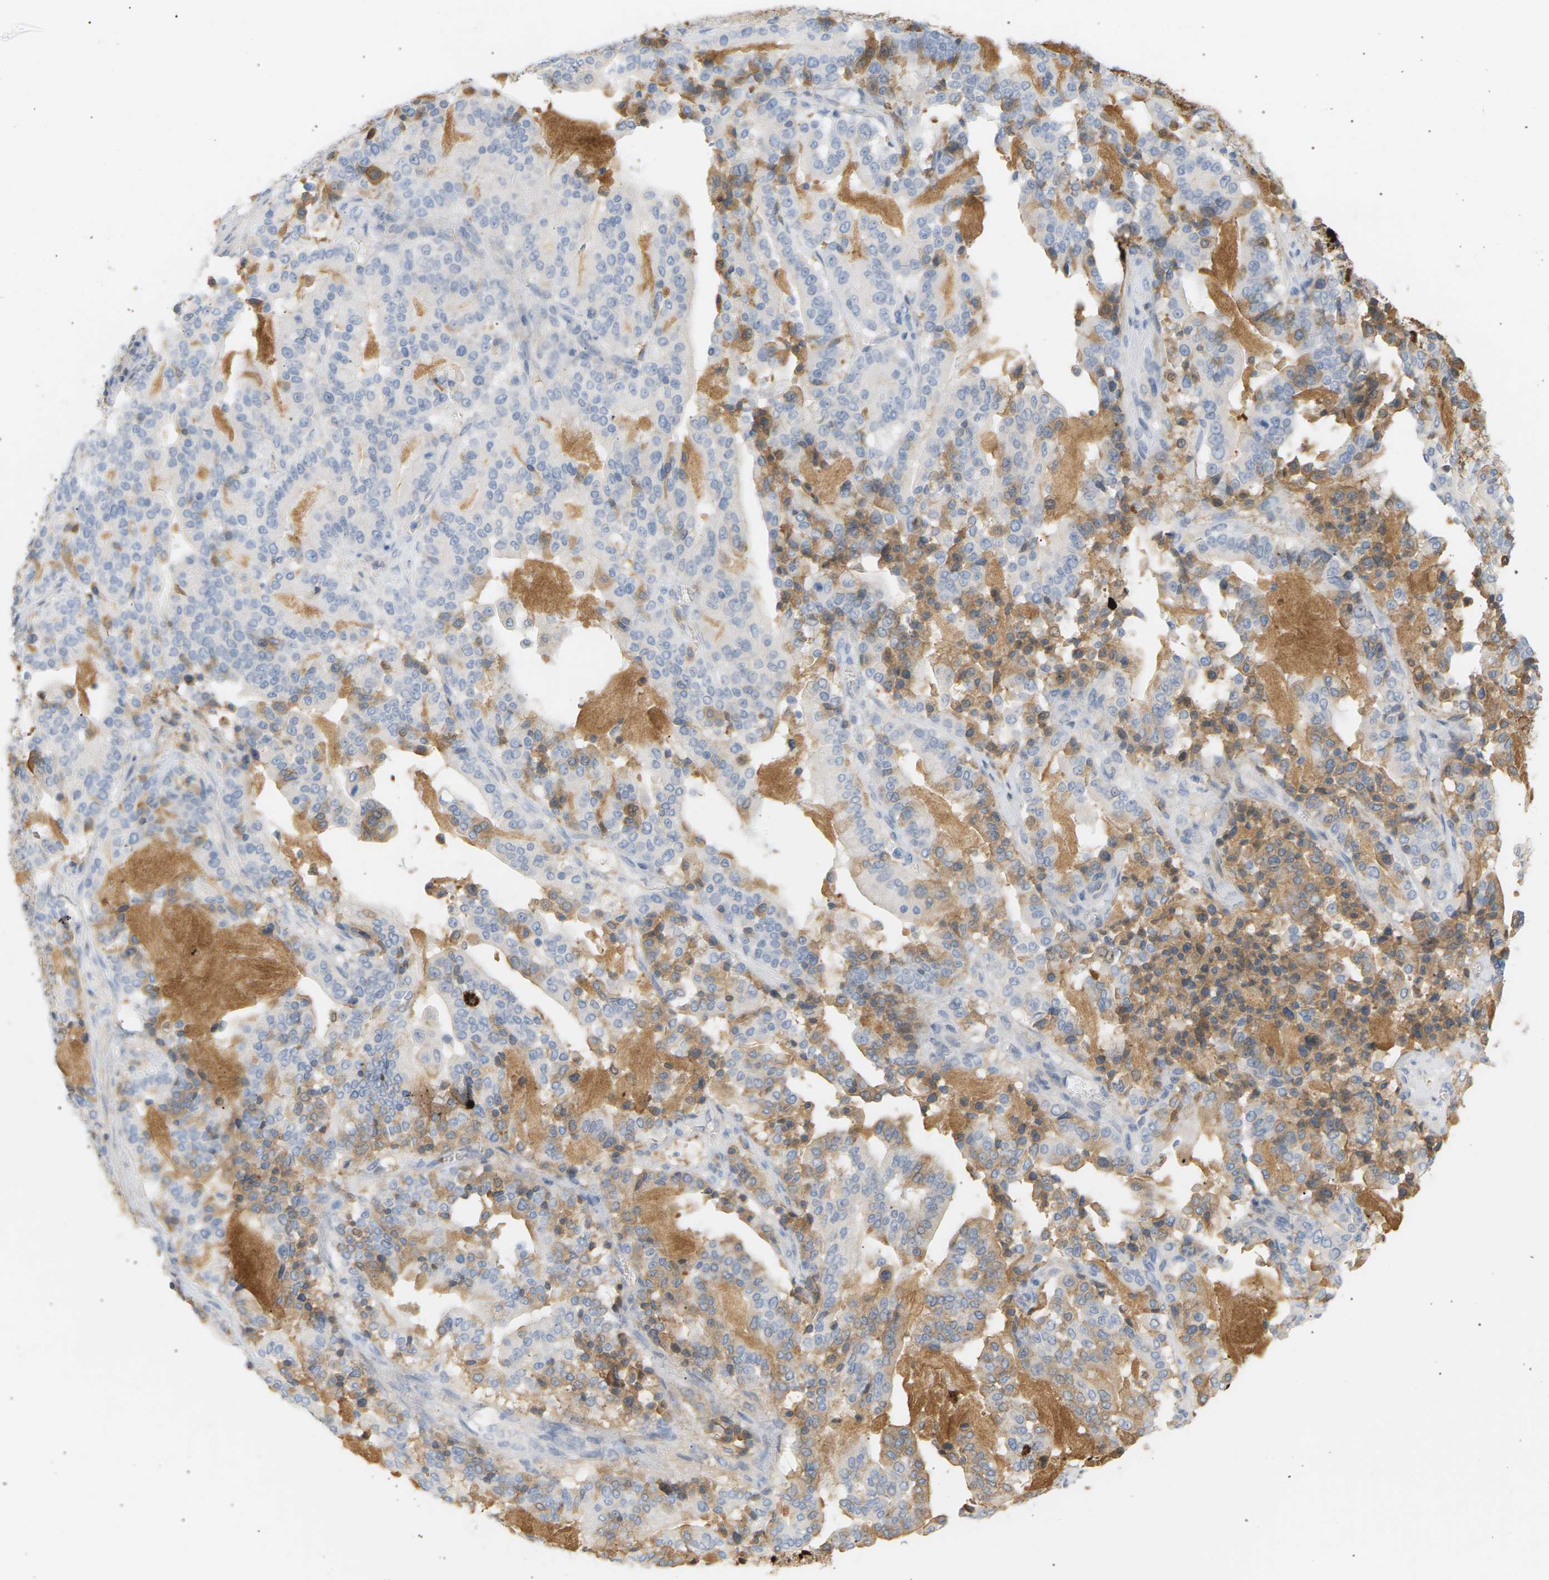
{"staining": {"intensity": "weak", "quantity": "<25%", "location": "cytoplasmic/membranous"}, "tissue": "pancreatic cancer", "cell_type": "Tumor cells", "image_type": "cancer", "snomed": [{"axis": "morphology", "description": "Adenocarcinoma, NOS"}, {"axis": "topography", "description": "Pancreas"}], "caption": "This is an immunohistochemistry histopathology image of human pancreatic cancer. There is no positivity in tumor cells.", "gene": "IGLC3", "patient": {"sex": "male", "age": 63}}